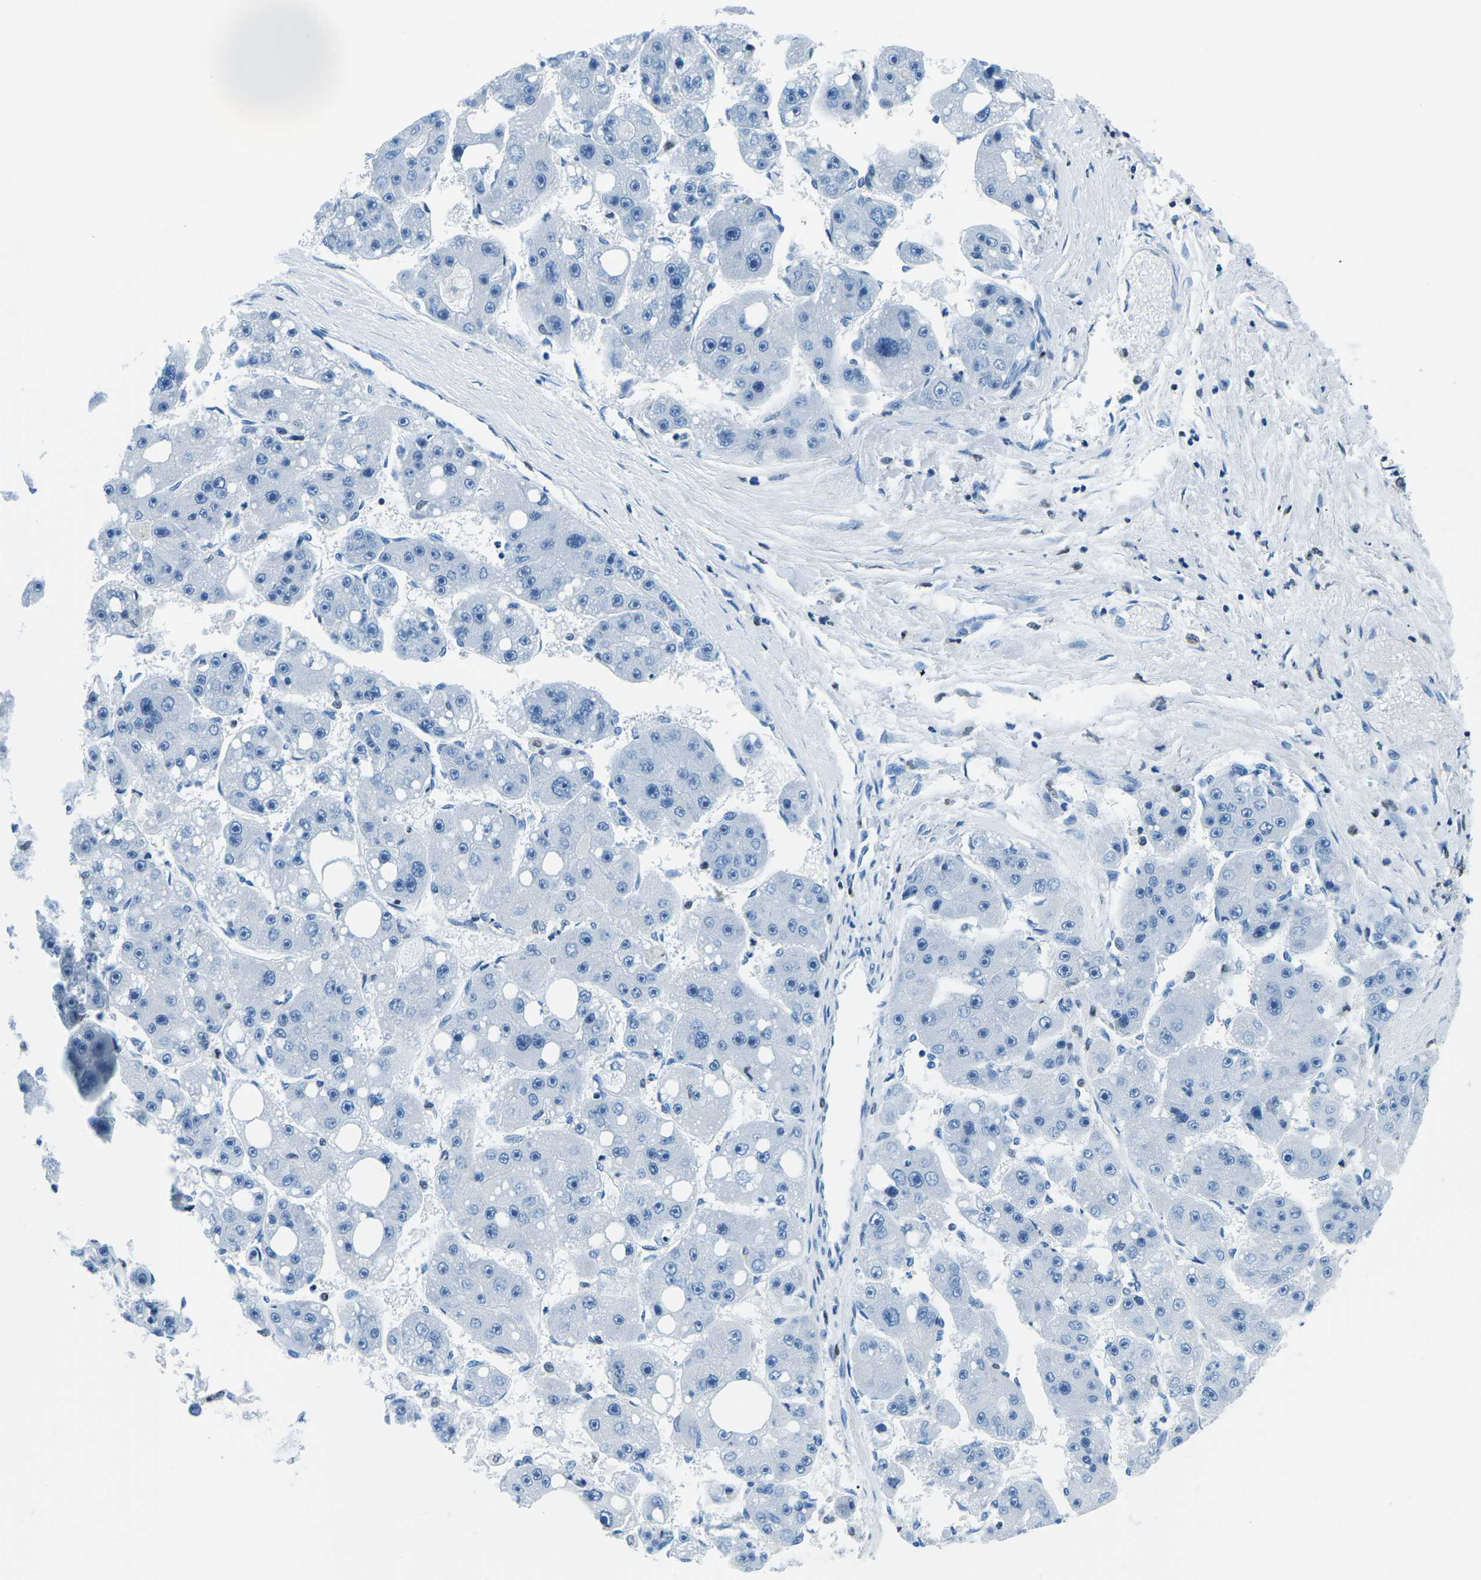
{"staining": {"intensity": "negative", "quantity": "none", "location": "none"}, "tissue": "liver cancer", "cell_type": "Tumor cells", "image_type": "cancer", "snomed": [{"axis": "morphology", "description": "Carcinoma, Hepatocellular, NOS"}, {"axis": "topography", "description": "Liver"}], "caption": "There is no significant positivity in tumor cells of liver hepatocellular carcinoma.", "gene": "CELF2", "patient": {"sex": "female", "age": 61}}